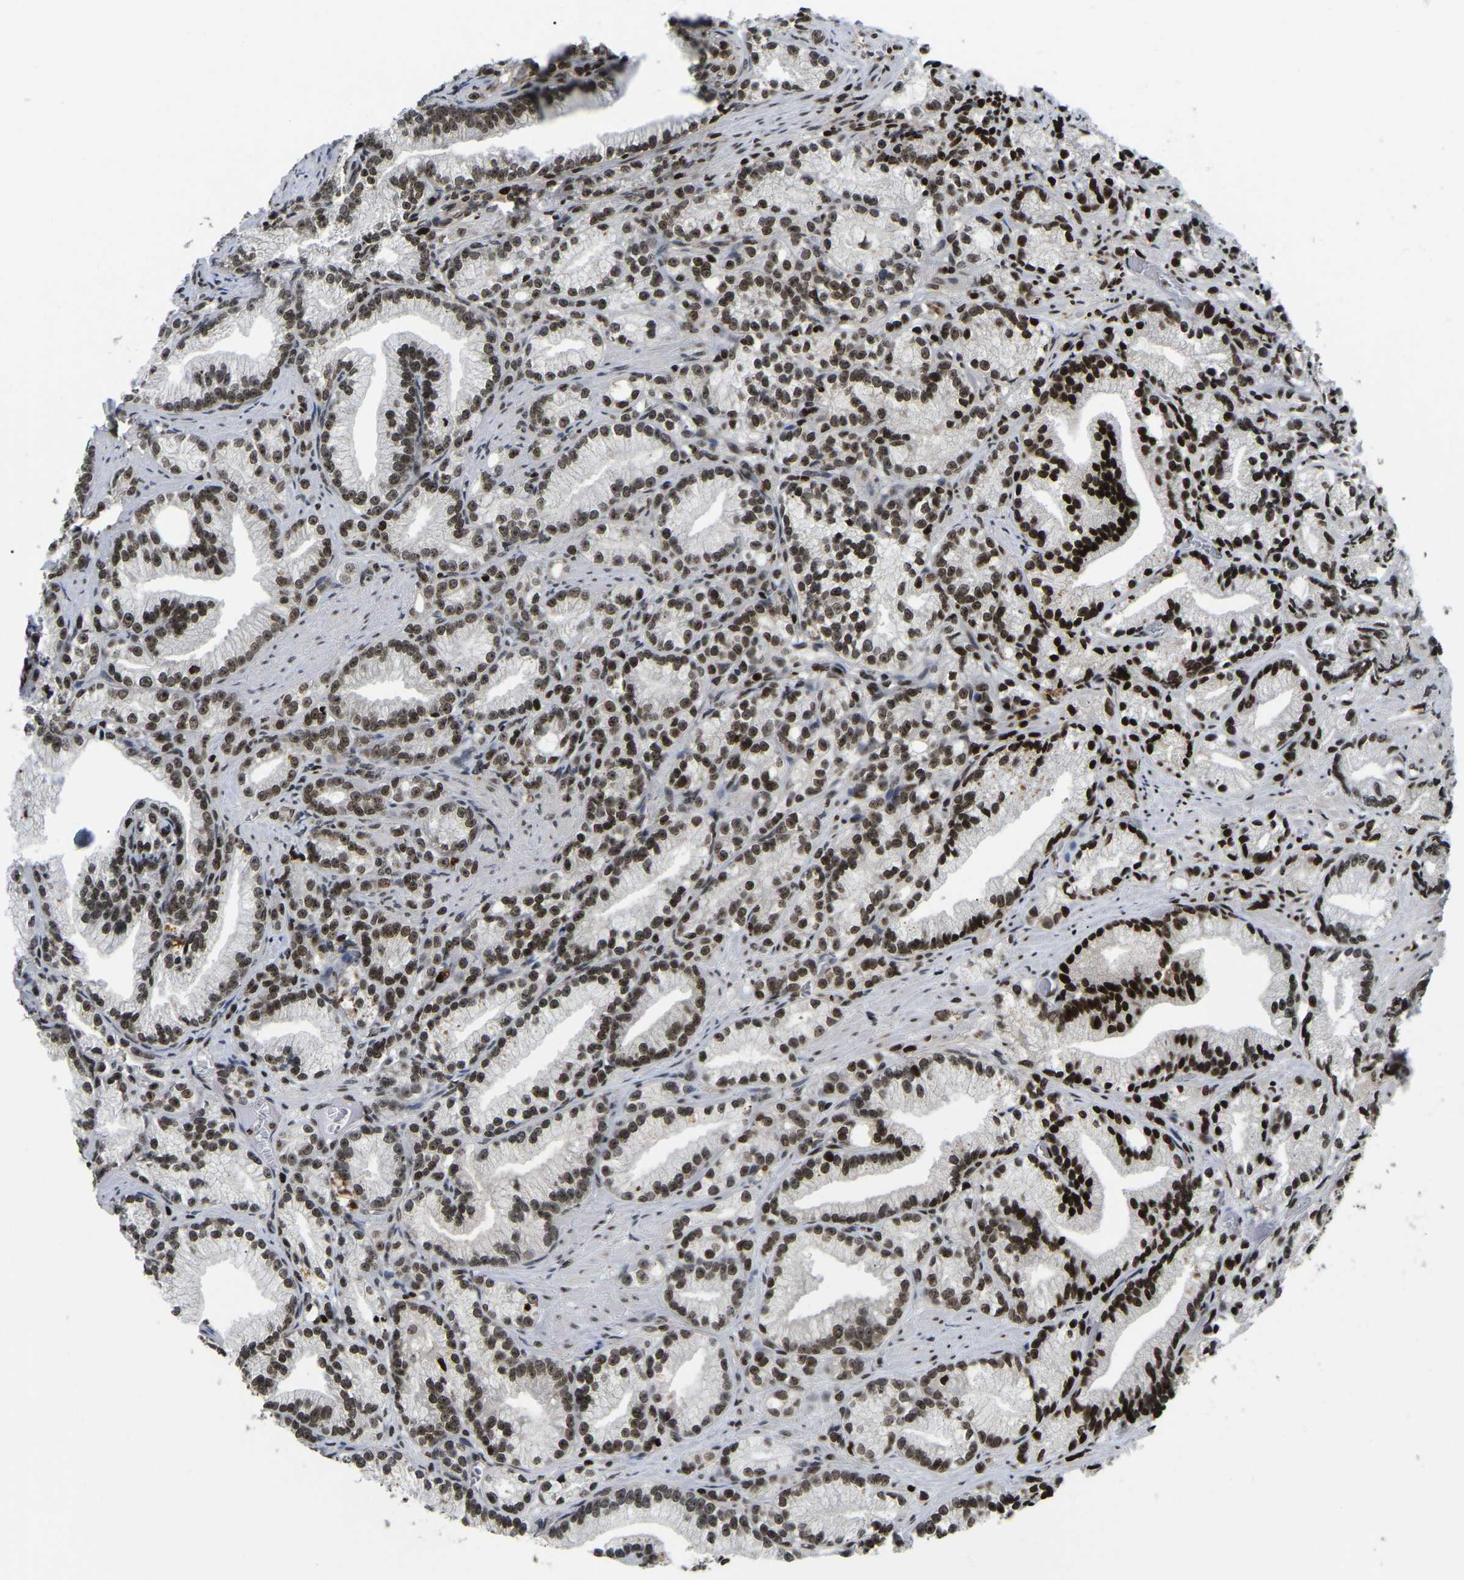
{"staining": {"intensity": "strong", "quantity": ">75%", "location": "nuclear"}, "tissue": "prostate cancer", "cell_type": "Tumor cells", "image_type": "cancer", "snomed": [{"axis": "morphology", "description": "Adenocarcinoma, Low grade"}, {"axis": "topography", "description": "Prostate"}], "caption": "Strong nuclear positivity is appreciated in about >75% of tumor cells in prostate cancer.", "gene": "LRRC61", "patient": {"sex": "male", "age": 89}}